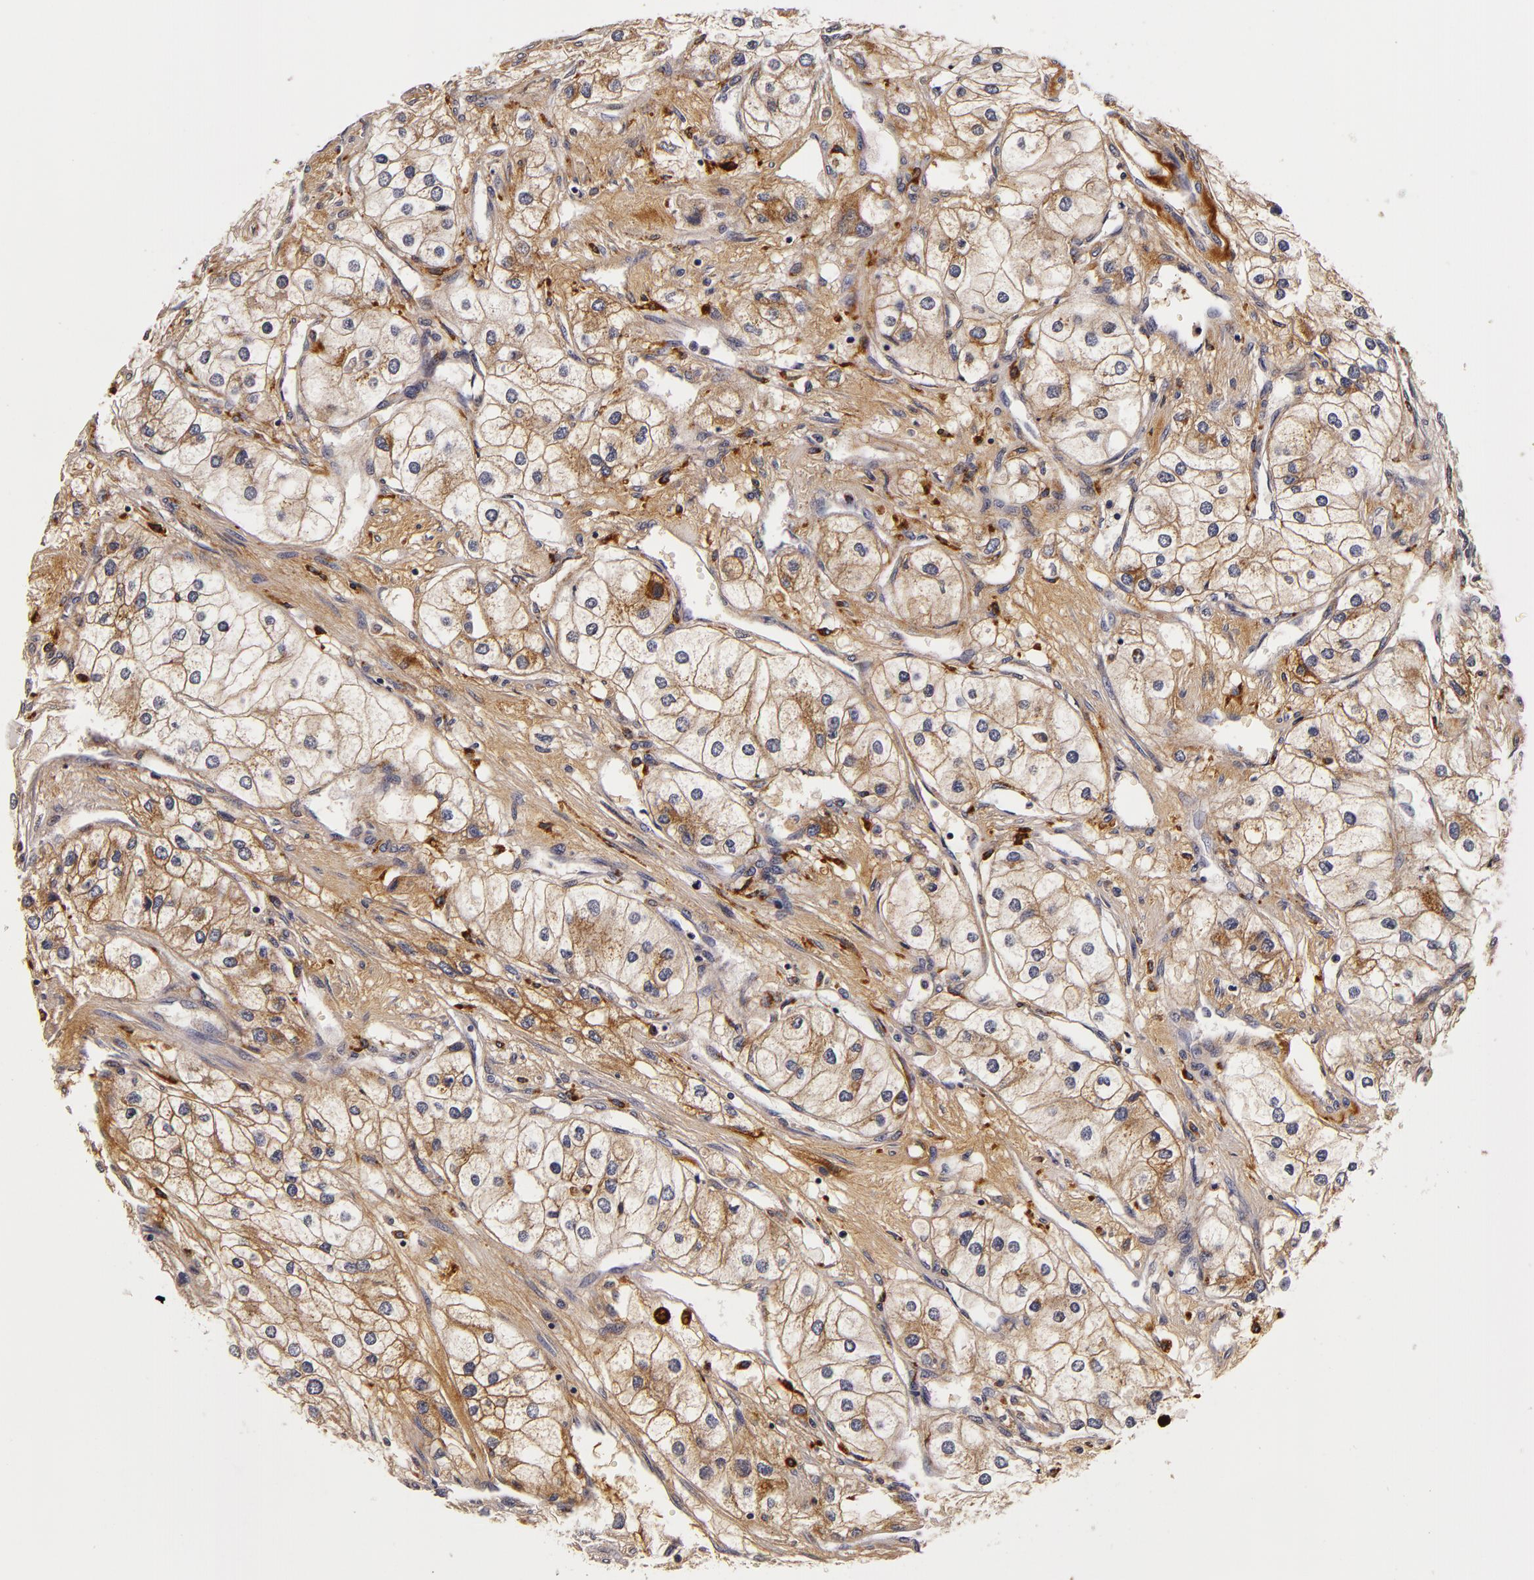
{"staining": {"intensity": "weak", "quantity": ">75%", "location": "cytoplasmic/membranous"}, "tissue": "renal cancer", "cell_type": "Tumor cells", "image_type": "cancer", "snomed": [{"axis": "morphology", "description": "Adenocarcinoma, NOS"}, {"axis": "topography", "description": "Kidney"}], "caption": "Weak cytoplasmic/membranous positivity is present in approximately >75% of tumor cells in renal cancer (adenocarcinoma).", "gene": "LGALS3BP", "patient": {"sex": "male", "age": 57}}